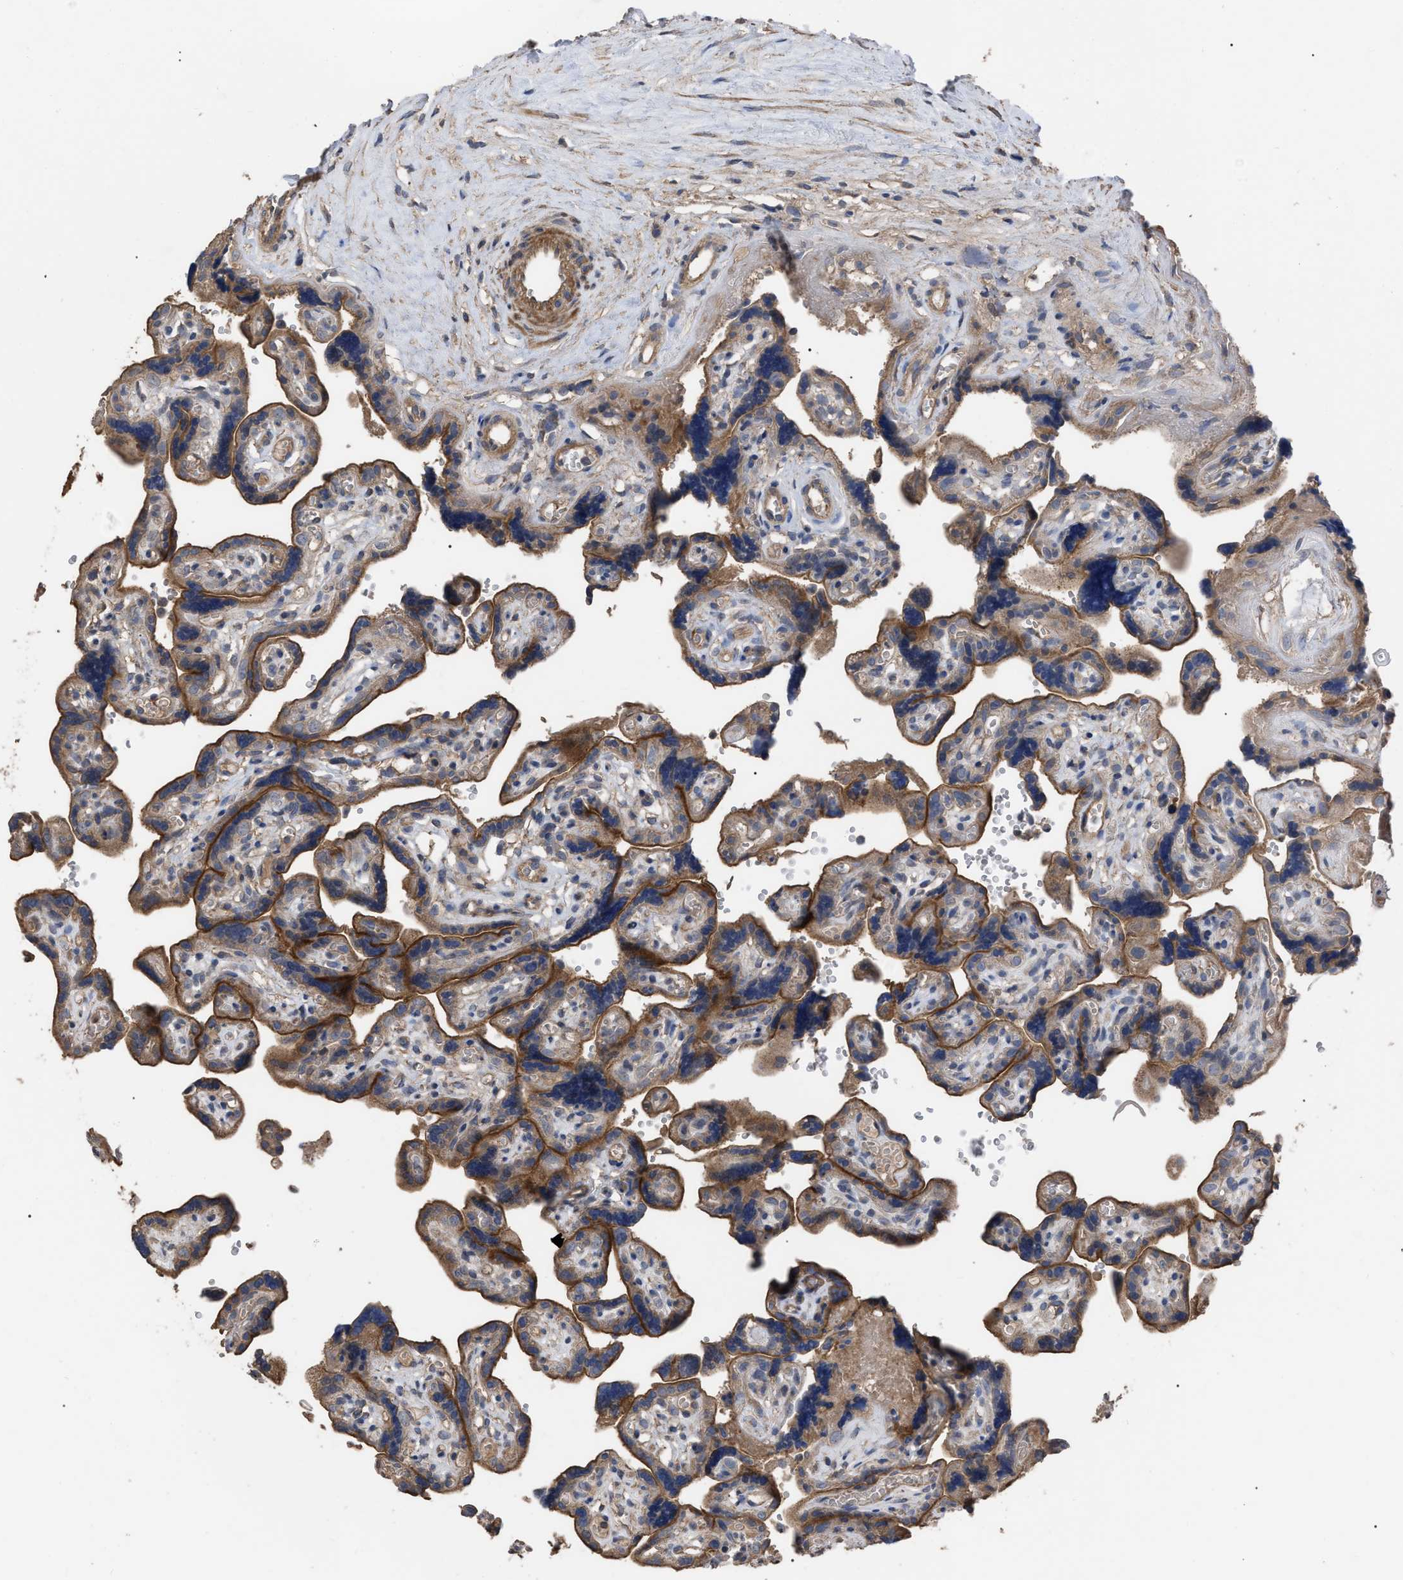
{"staining": {"intensity": "moderate", "quantity": ">75%", "location": "cytoplasmic/membranous"}, "tissue": "placenta", "cell_type": "Trophoblastic cells", "image_type": "normal", "snomed": [{"axis": "morphology", "description": "Normal tissue, NOS"}, {"axis": "topography", "description": "Placenta"}], "caption": "Moderate cytoplasmic/membranous staining is seen in about >75% of trophoblastic cells in unremarkable placenta.", "gene": "BTN2A1", "patient": {"sex": "female", "age": 30}}